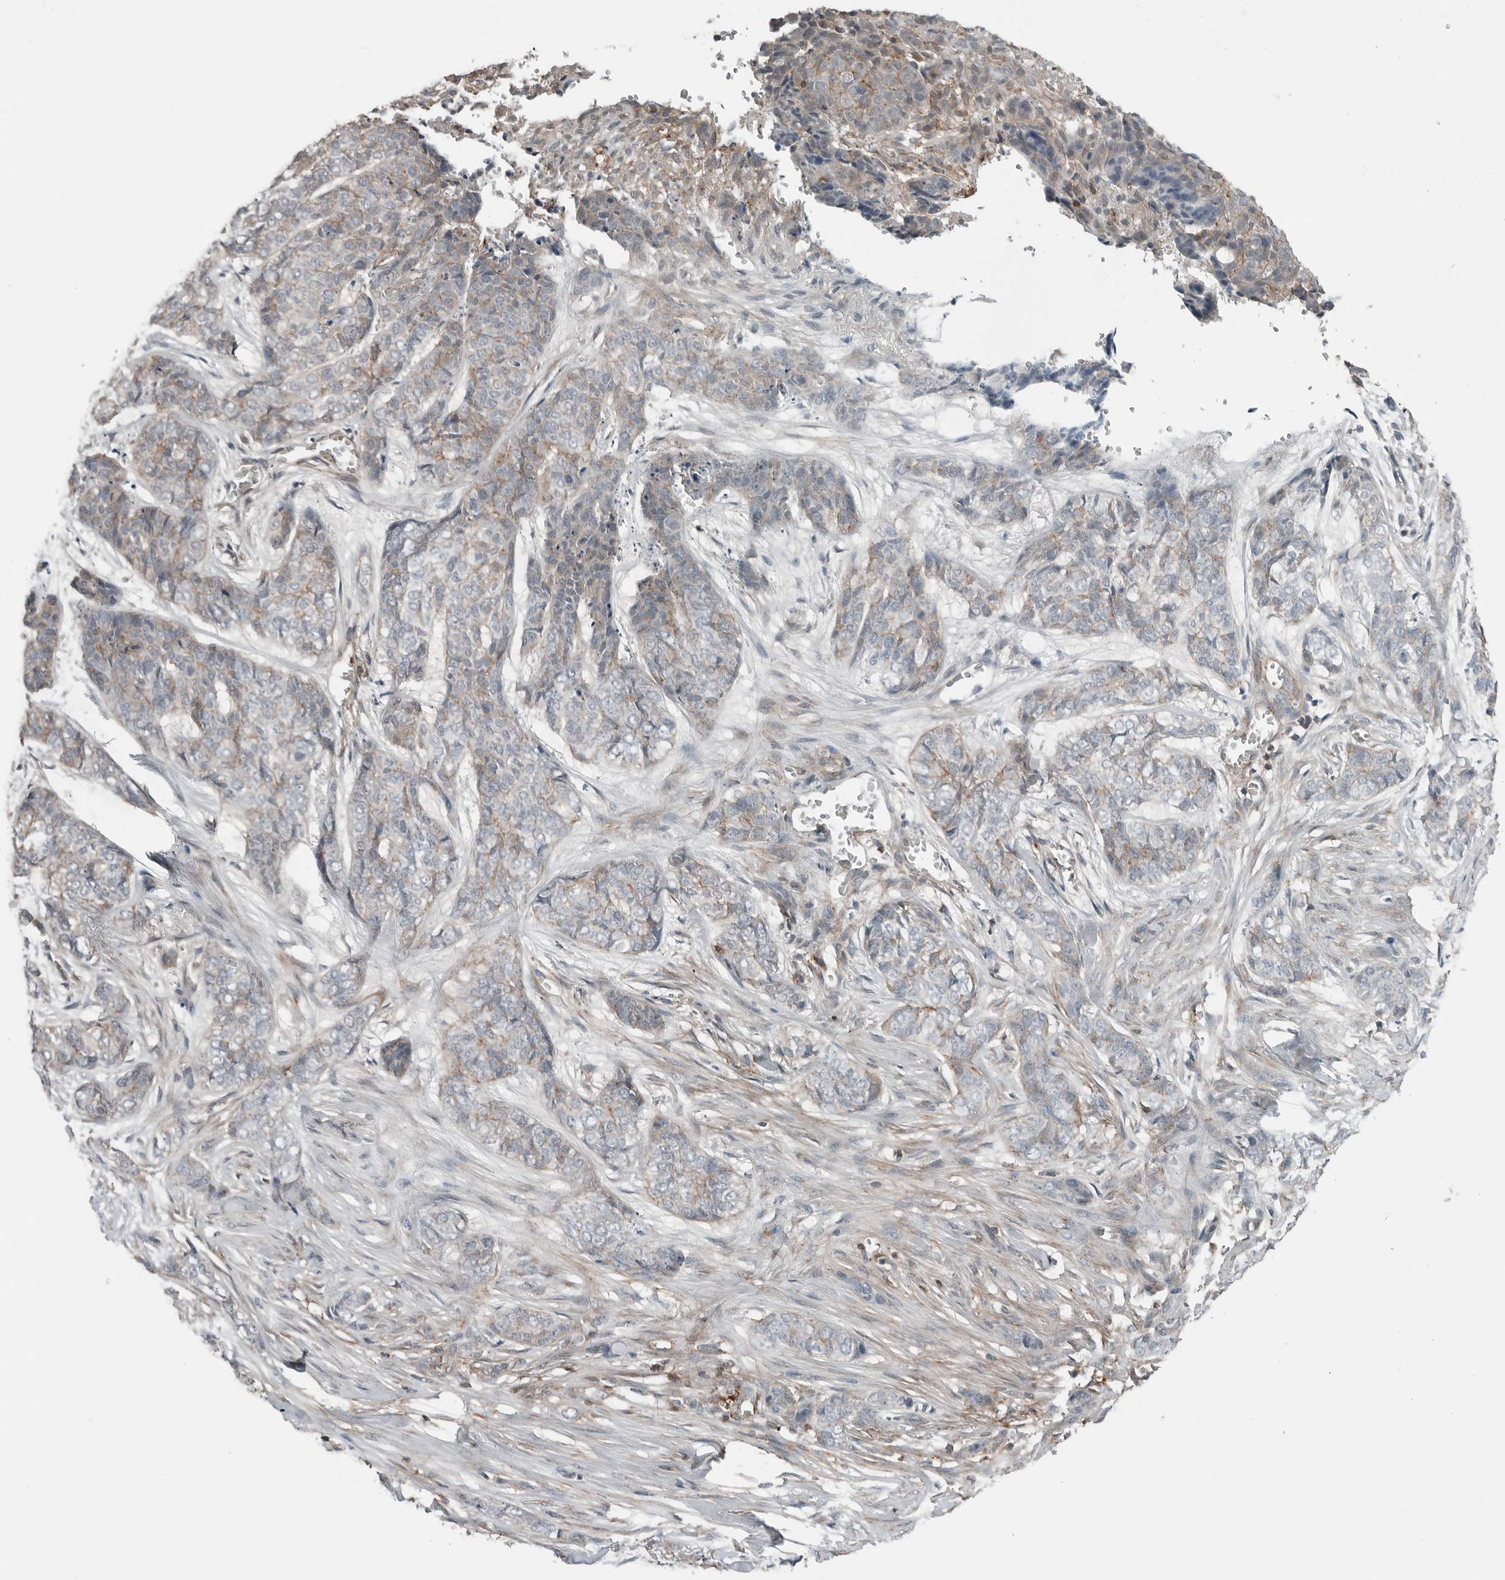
{"staining": {"intensity": "weak", "quantity": "<25%", "location": "cytoplasmic/membranous"}, "tissue": "skin cancer", "cell_type": "Tumor cells", "image_type": "cancer", "snomed": [{"axis": "morphology", "description": "Basal cell carcinoma"}, {"axis": "topography", "description": "Skin"}], "caption": "Image shows no significant protein positivity in tumor cells of skin basal cell carcinoma.", "gene": "LEFTY2", "patient": {"sex": "female", "age": 64}}